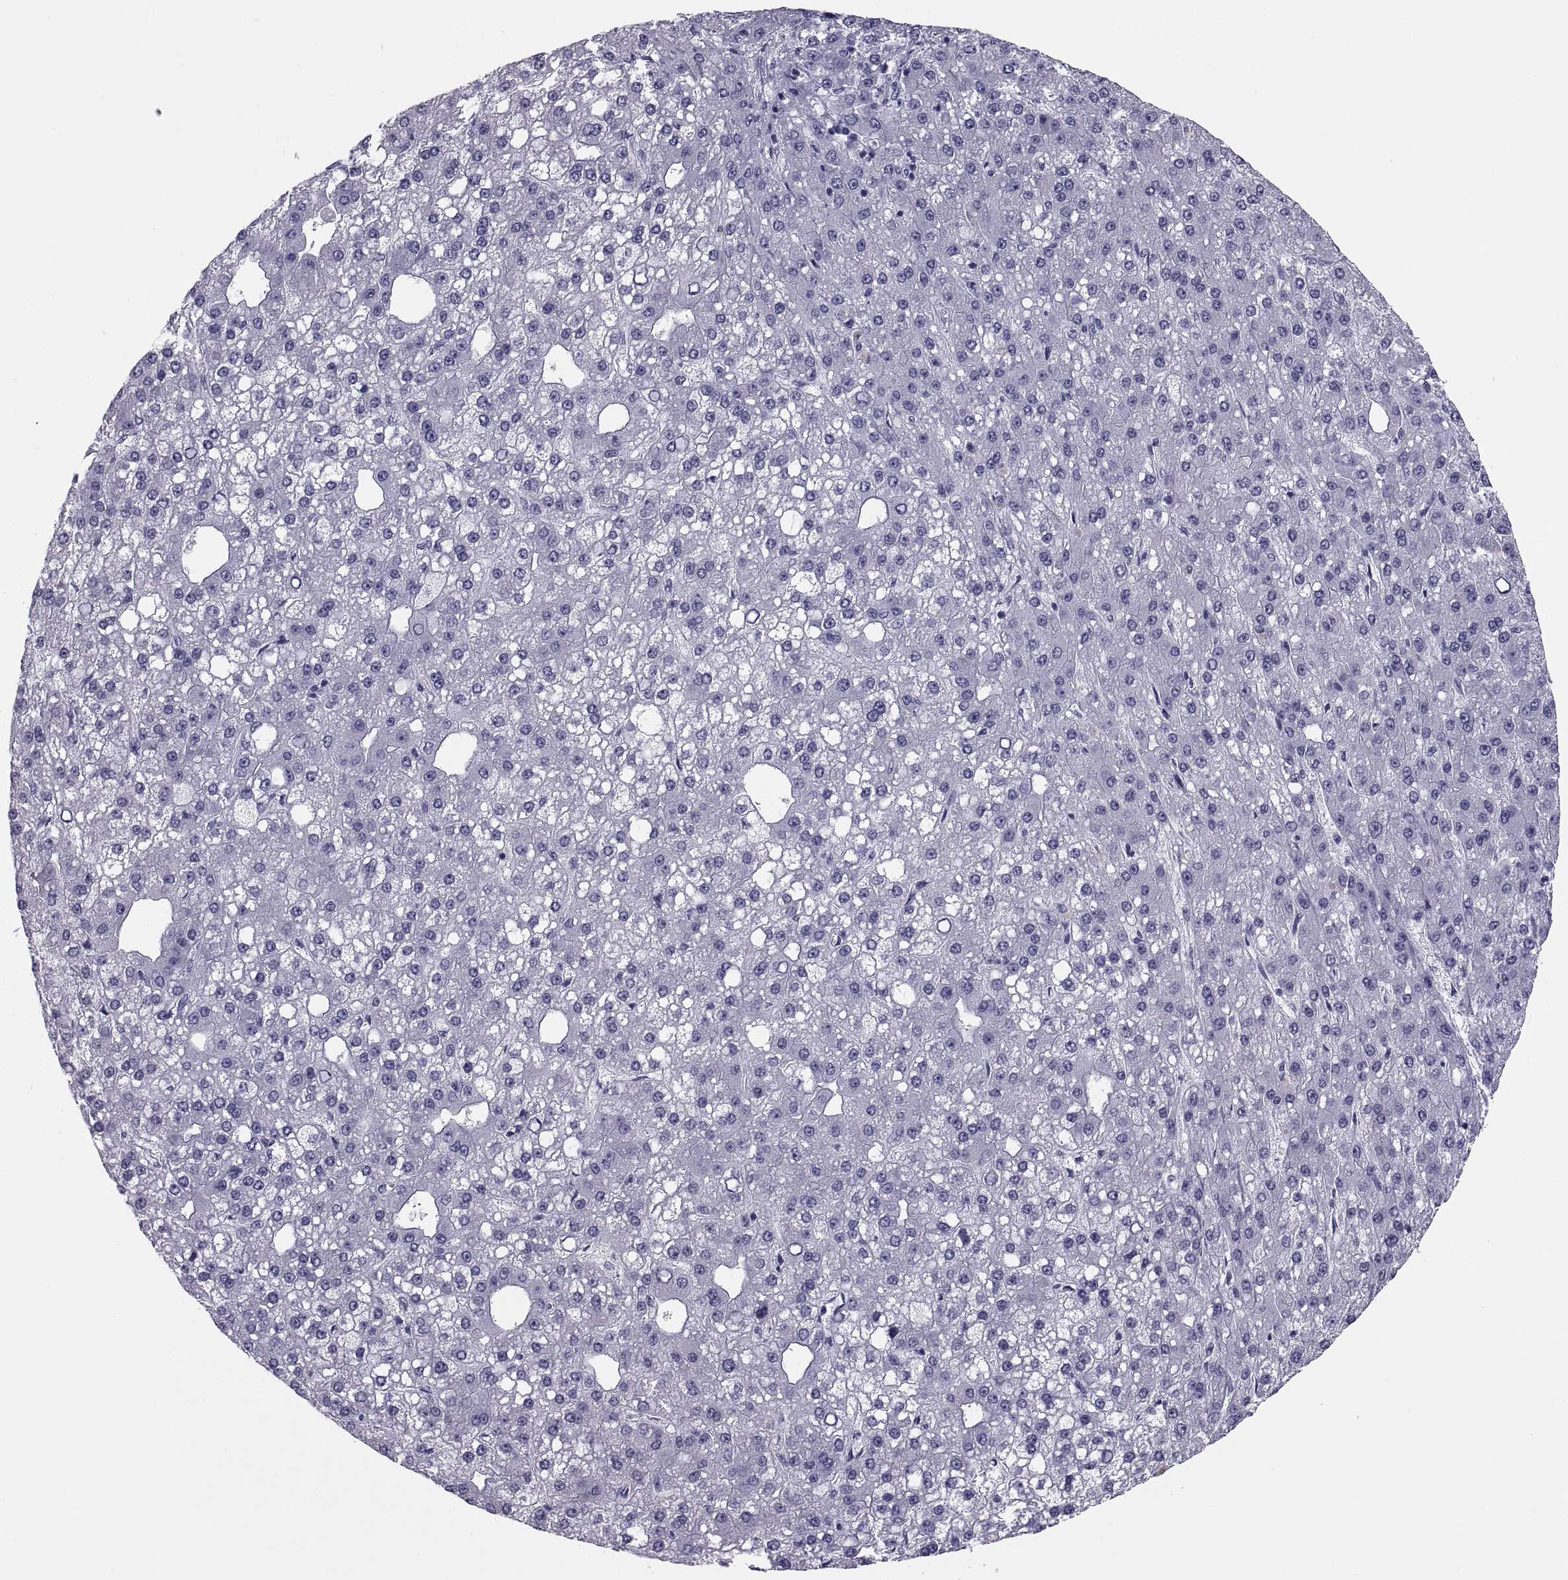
{"staining": {"intensity": "negative", "quantity": "none", "location": "none"}, "tissue": "liver cancer", "cell_type": "Tumor cells", "image_type": "cancer", "snomed": [{"axis": "morphology", "description": "Carcinoma, Hepatocellular, NOS"}, {"axis": "topography", "description": "Liver"}], "caption": "A photomicrograph of liver cancer stained for a protein exhibits no brown staining in tumor cells.", "gene": "CRISP1", "patient": {"sex": "male", "age": 67}}